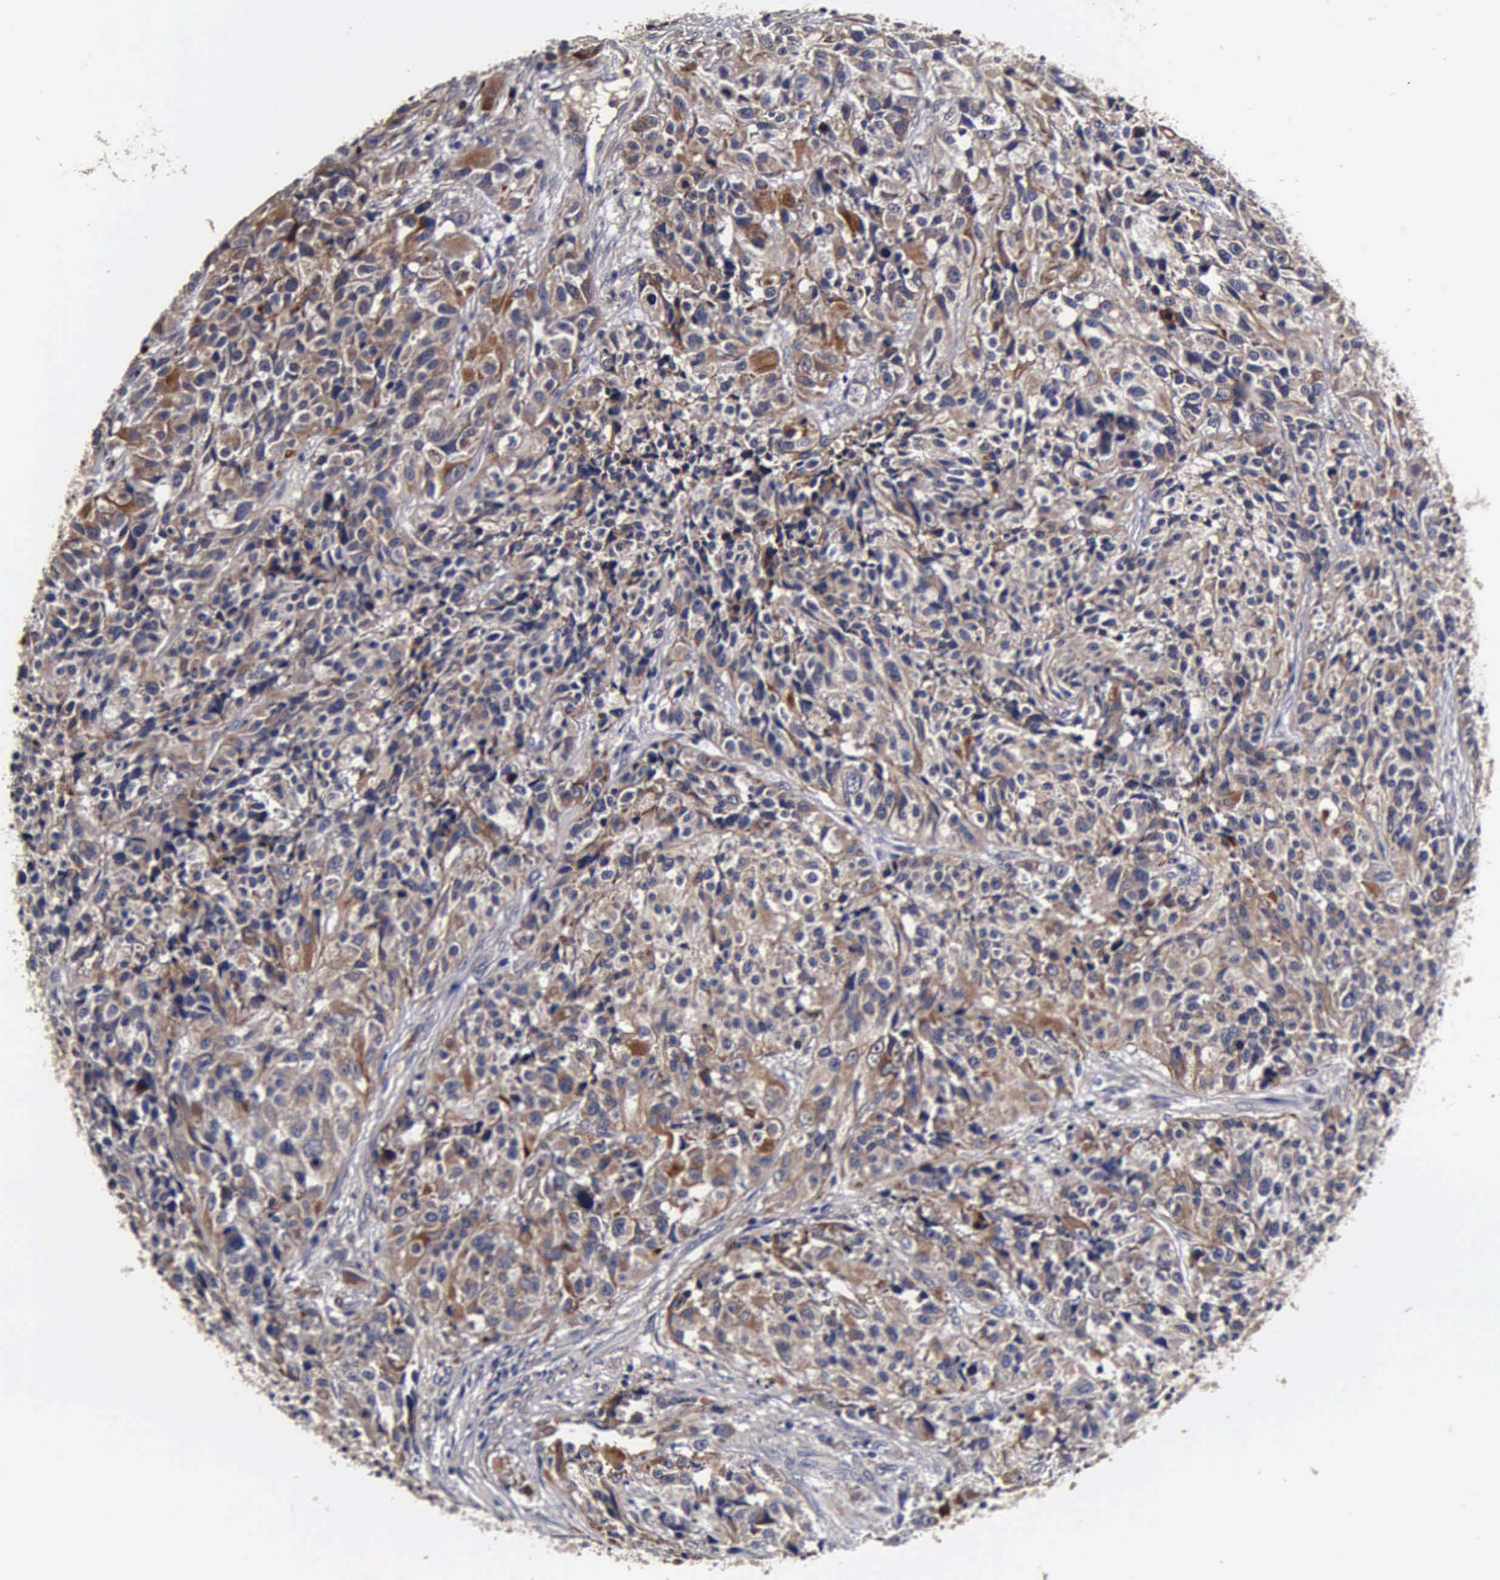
{"staining": {"intensity": "moderate", "quantity": "25%-75%", "location": "cytoplasmic/membranous"}, "tissue": "urothelial cancer", "cell_type": "Tumor cells", "image_type": "cancer", "snomed": [{"axis": "morphology", "description": "Urothelial carcinoma, High grade"}, {"axis": "topography", "description": "Urinary bladder"}], "caption": "This is an image of IHC staining of urothelial cancer, which shows moderate expression in the cytoplasmic/membranous of tumor cells.", "gene": "CST3", "patient": {"sex": "female", "age": 81}}